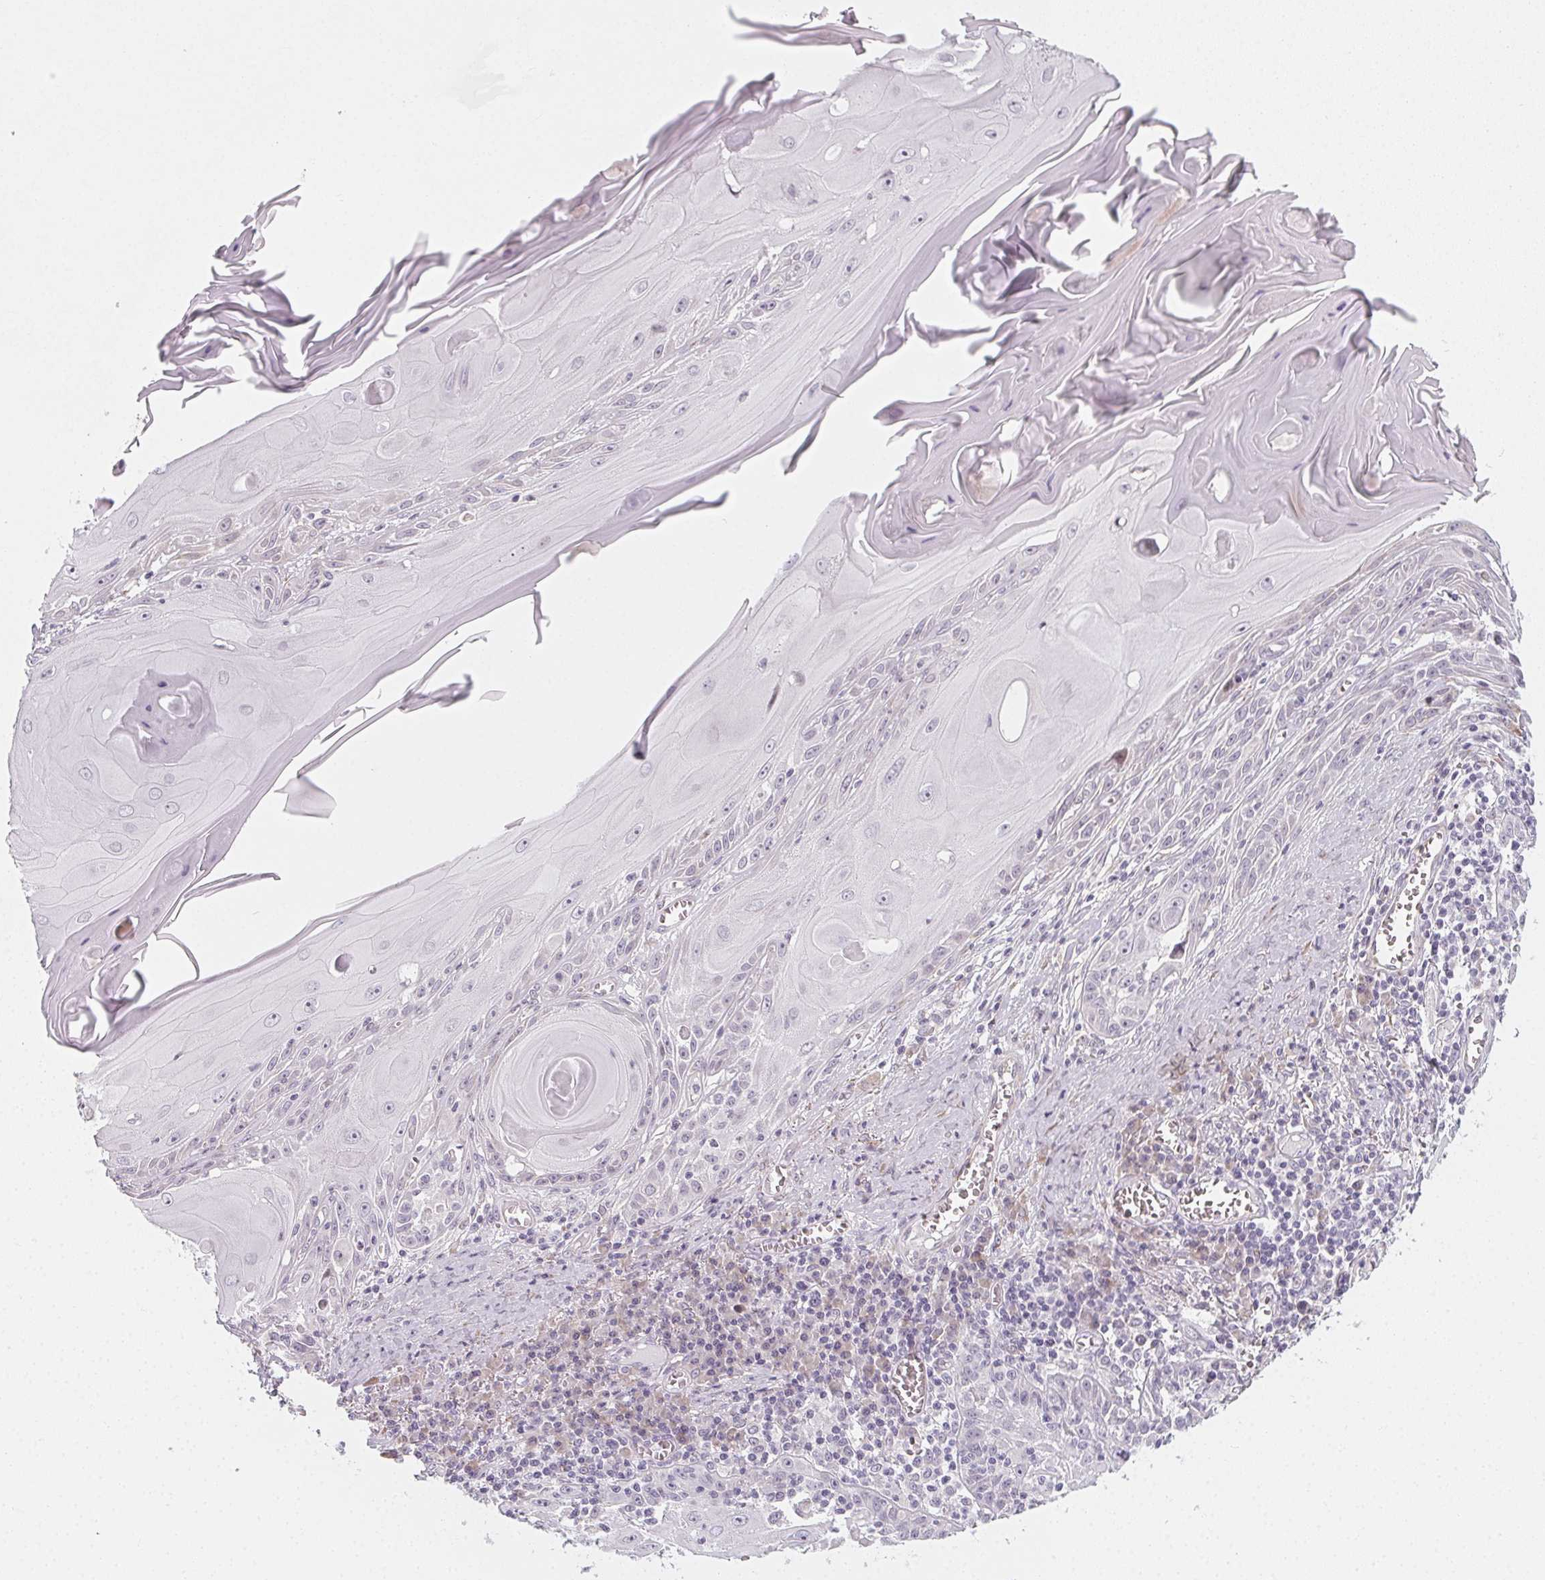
{"staining": {"intensity": "negative", "quantity": "none", "location": "none"}, "tissue": "skin cancer", "cell_type": "Tumor cells", "image_type": "cancer", "snomed": [{"axis": "morphology", "description": "Squamous cell carcinoma, NOS"}, {"axis": "topography", "description": "Skin"}, {"axis": "topography", "description": "Vulva"}], "caption": "Immunohistochemistry image of neoplastic tissue: human squamous cell carcinoma (skin) stained with DAB shows no significant protein positivity in tumor cells. (DAB (3,3'-diaminobenzidine) IHC with hematoxylin counter stain).", "gene": "CCDC96", "patient": {"sex": "female", "age": 85}}